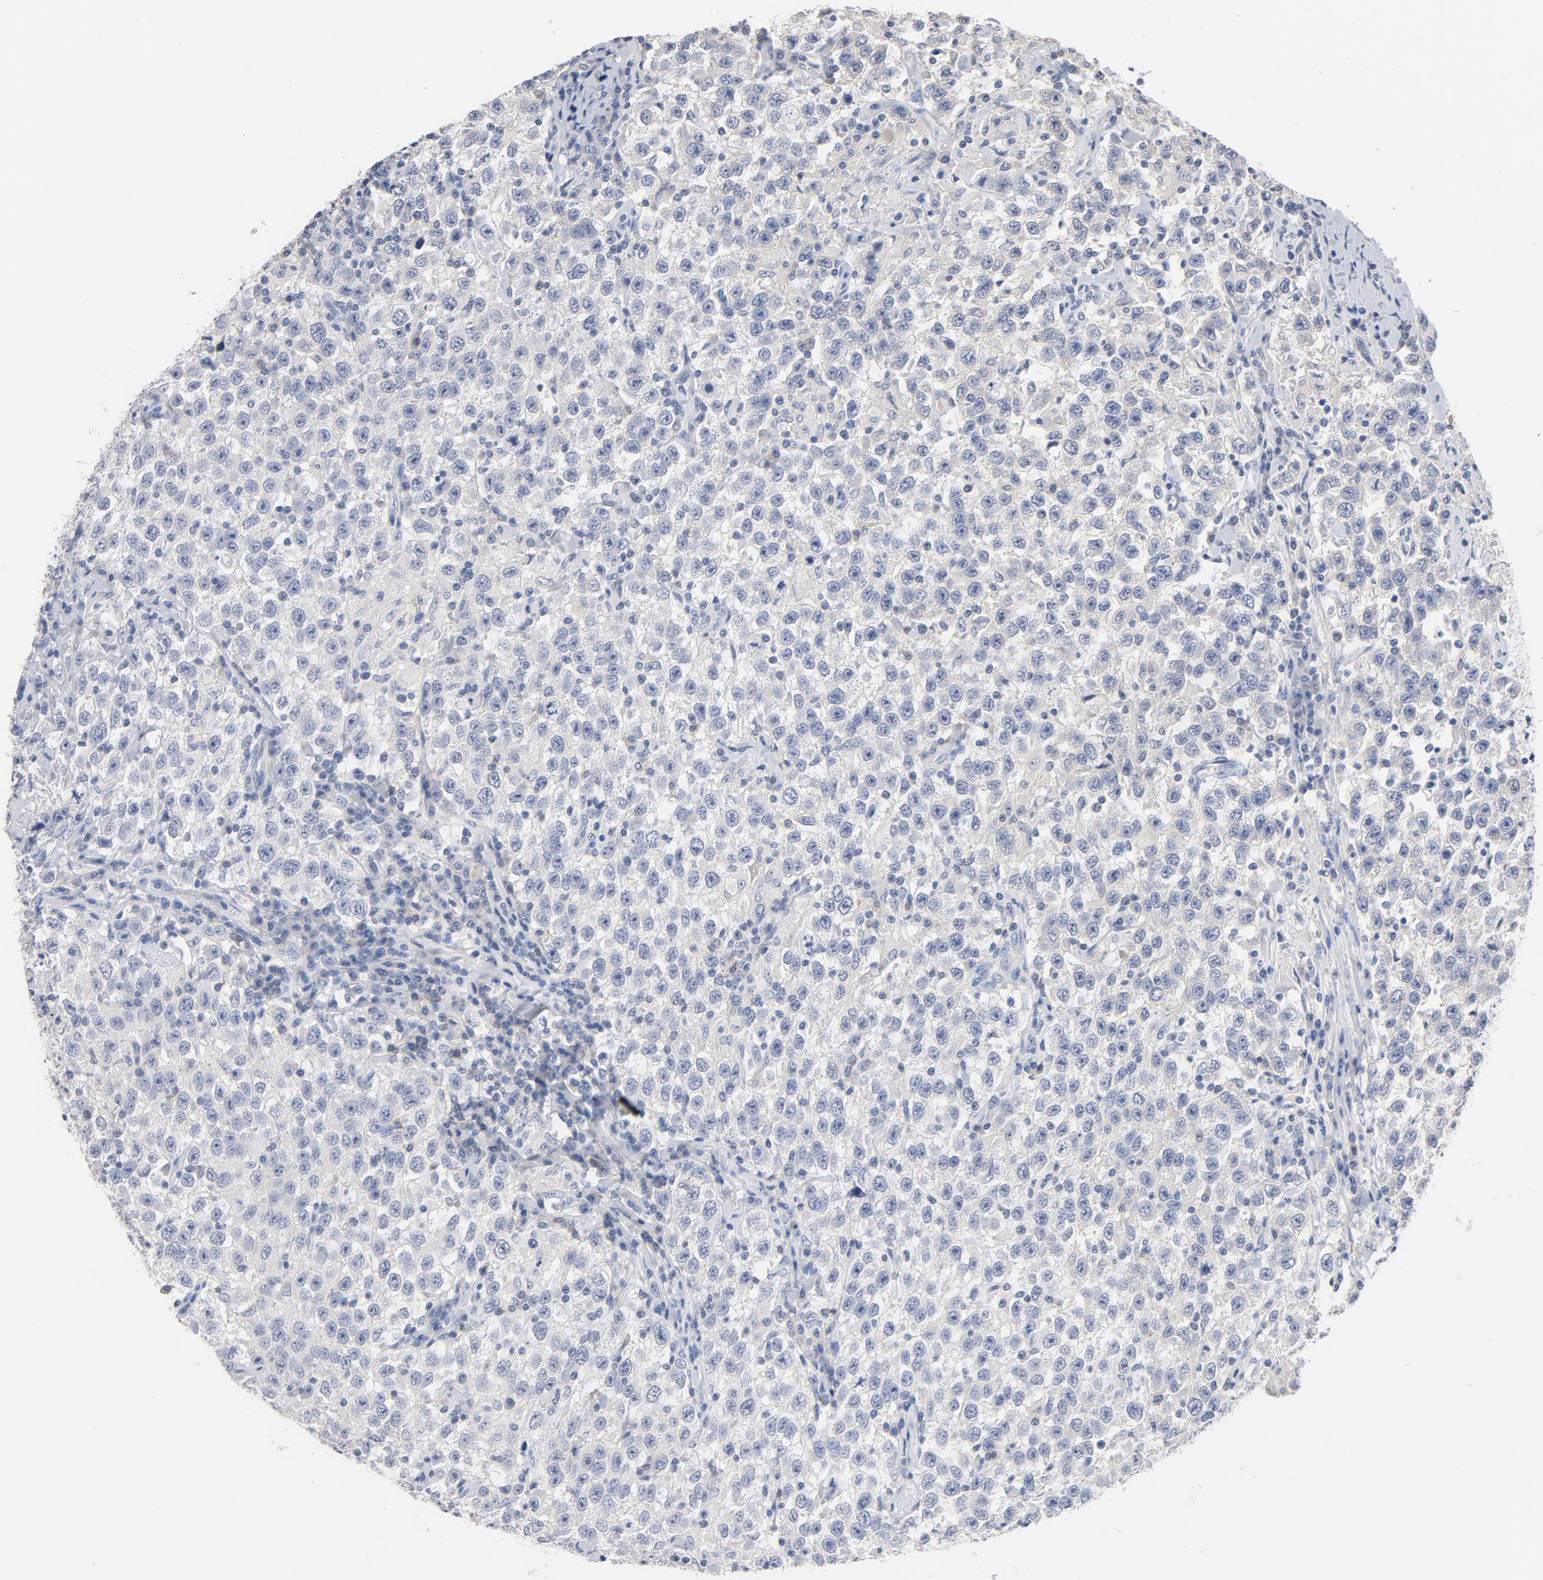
{"staining": {"intensity": "negative", "quantity": "none", "location": "none"}, "tissue": "testis cancer", "cell_type": "Tumor cells", "image_type": "cancer", "snomed": [{"axis": "morphology", "description": "Seminoma, NOS"}, {"axis": "topography", "description": "Testis"}], "caption": "Testis cancer was stained to show a protein in brown. There is no significant positivity in tumor cells. Nuclei are stained in blue.", "gene": "ZCCHC13", "patient": {"sex": "male", "age": 41}}